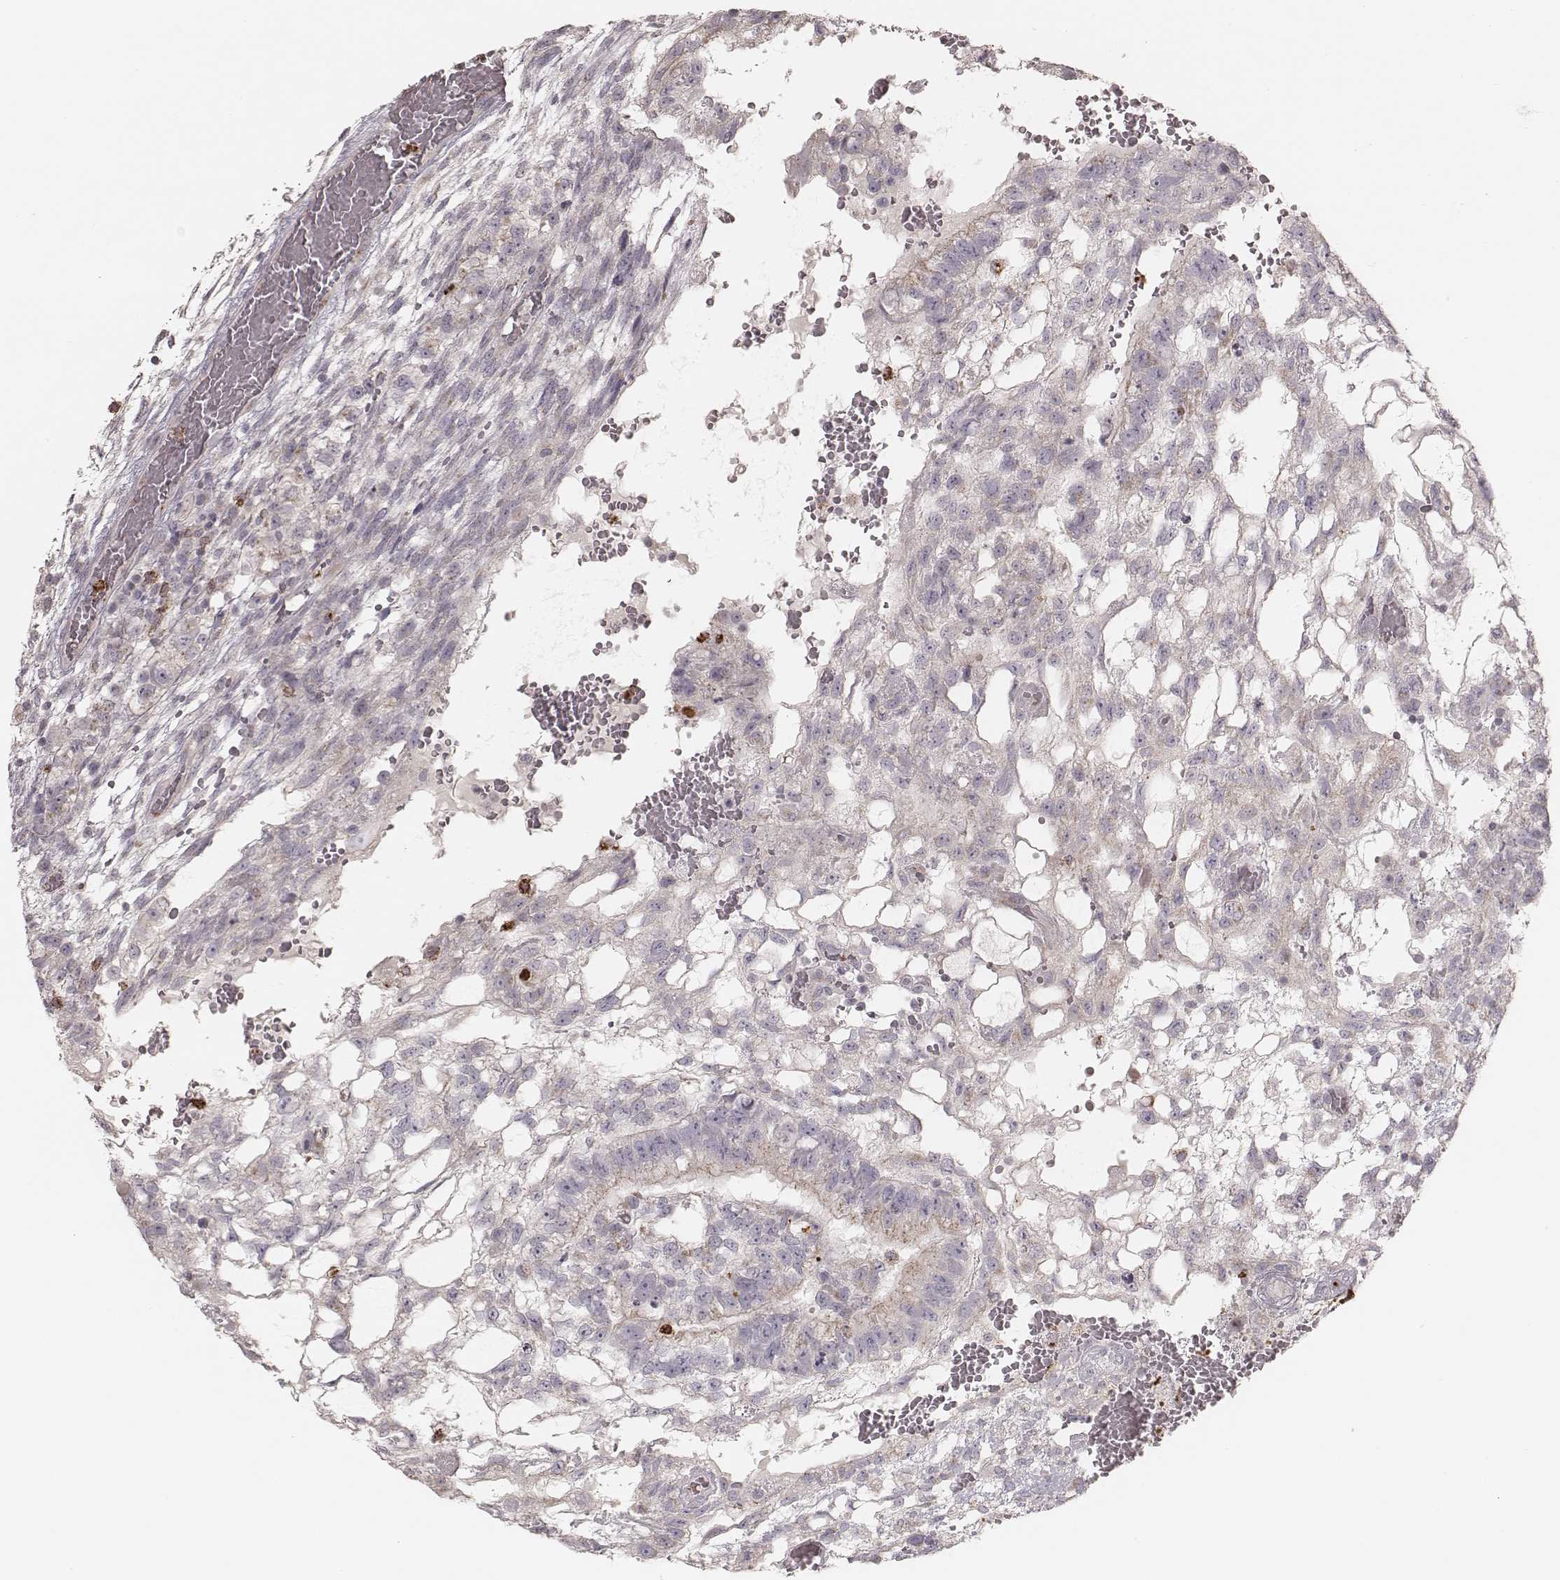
{"staining": {"intensity": "weak", "quantity": "25%-75%", "location": "cytoplasmic/membranous"}, "tissue": "testis cancer", "cell_type": "Tumor cells", "image_type": "cancer", "snomed": [{"axis": "morphology", "description": "Carcinoma, Embryonal, NOS"}, {"axis": "topography", "description": "Testis"}], "caption": "About 25%-75% of tumor cells in human embryonal carcinoma (testis) show weak cytoplasmic/membranous protein staining as visualized by brown immunohistochemical staining.", "gene": "ABCA7", "patient": {"sex": "male", "age": 32}}